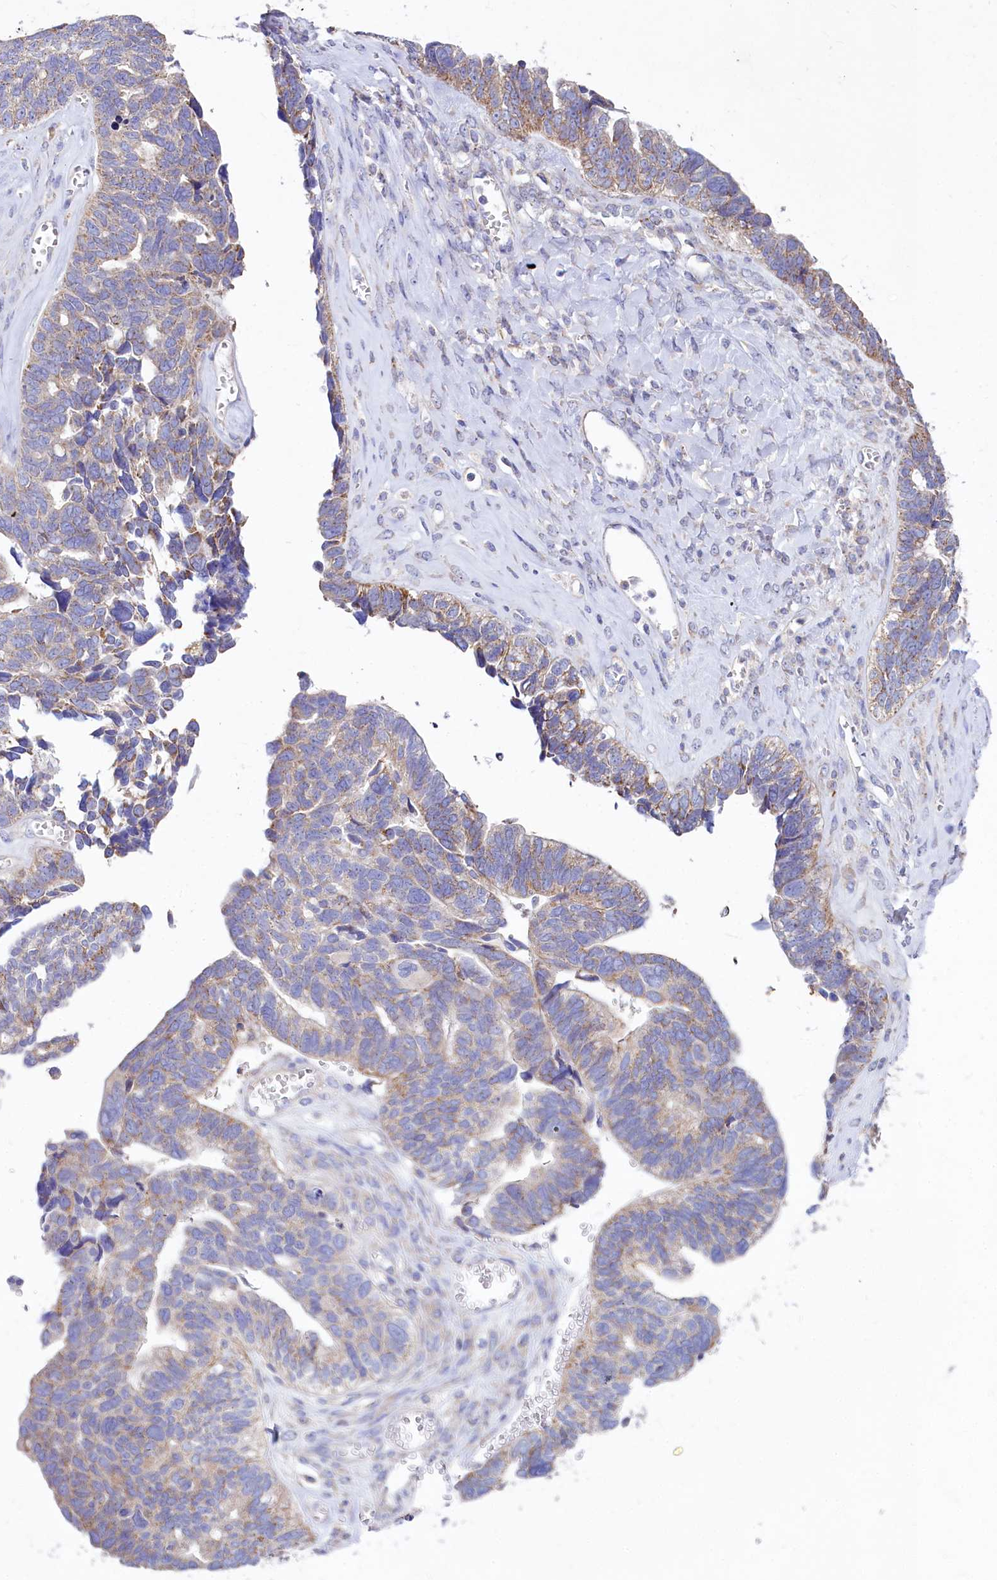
{"staining": {"intensity": "moderate", "quantity": ">75%", "location": "cytoplasmic/membranous"}, "tissue": "ovarian cancer", "cell_type": "Tumor cells", "image_type": "cancer", "snomed": [{"axis": "morphology", "description": "Cystadenocarcinoma, serous, NOS"}, {"axis": "topography", "description": "Ovary"}], "caption": "Immunohistochemical staining of ovarian serous cystadenocarcinoma demonstrates medium levels of moderate cytoplasmic/membranous staining in approximately >75% of tumor cells.", "gene": "VPS26B", "patient": {"sex": "female", "age": 79}}